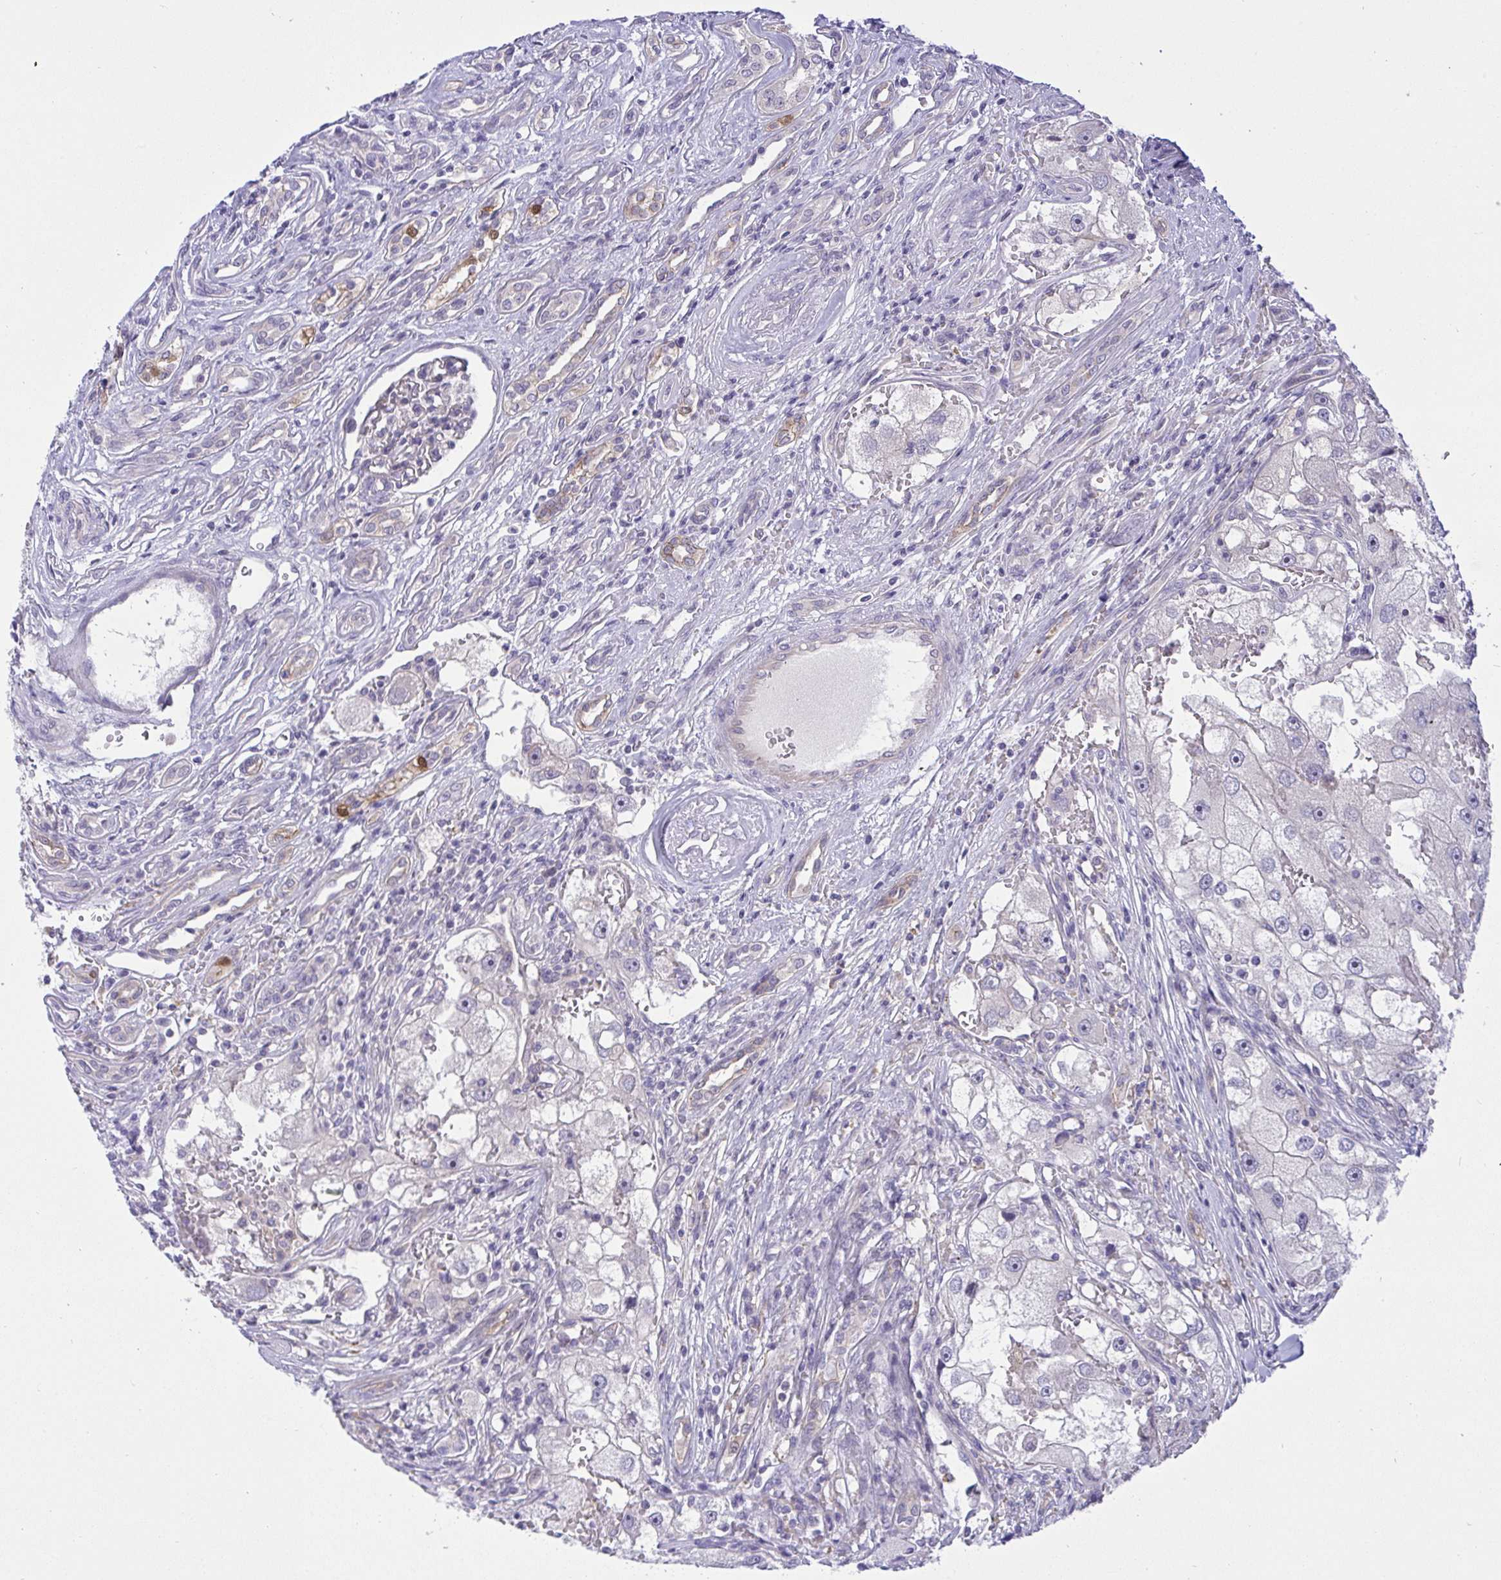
{"staining": {"intensity": "negative", "quantity": "none", "location": "none"}, "tissue": "renal cancer", "cell_type": "Tumor cells", "image_type": "cancer", "snomed": [{"axis": "morphology", "description": "Adenocarcinoma, NOS"}, {"axis": "topography", "description": "Kidney"}], "caption": "Tumor cells are negative for brown protein staining in renal cancer. (DAB (3,3'-diaminobenzidine) IHC visualized using brightfield microscopy, high magnification).", "gene": "HOXD12", "patient": {"sex": "male", "age": 63}}